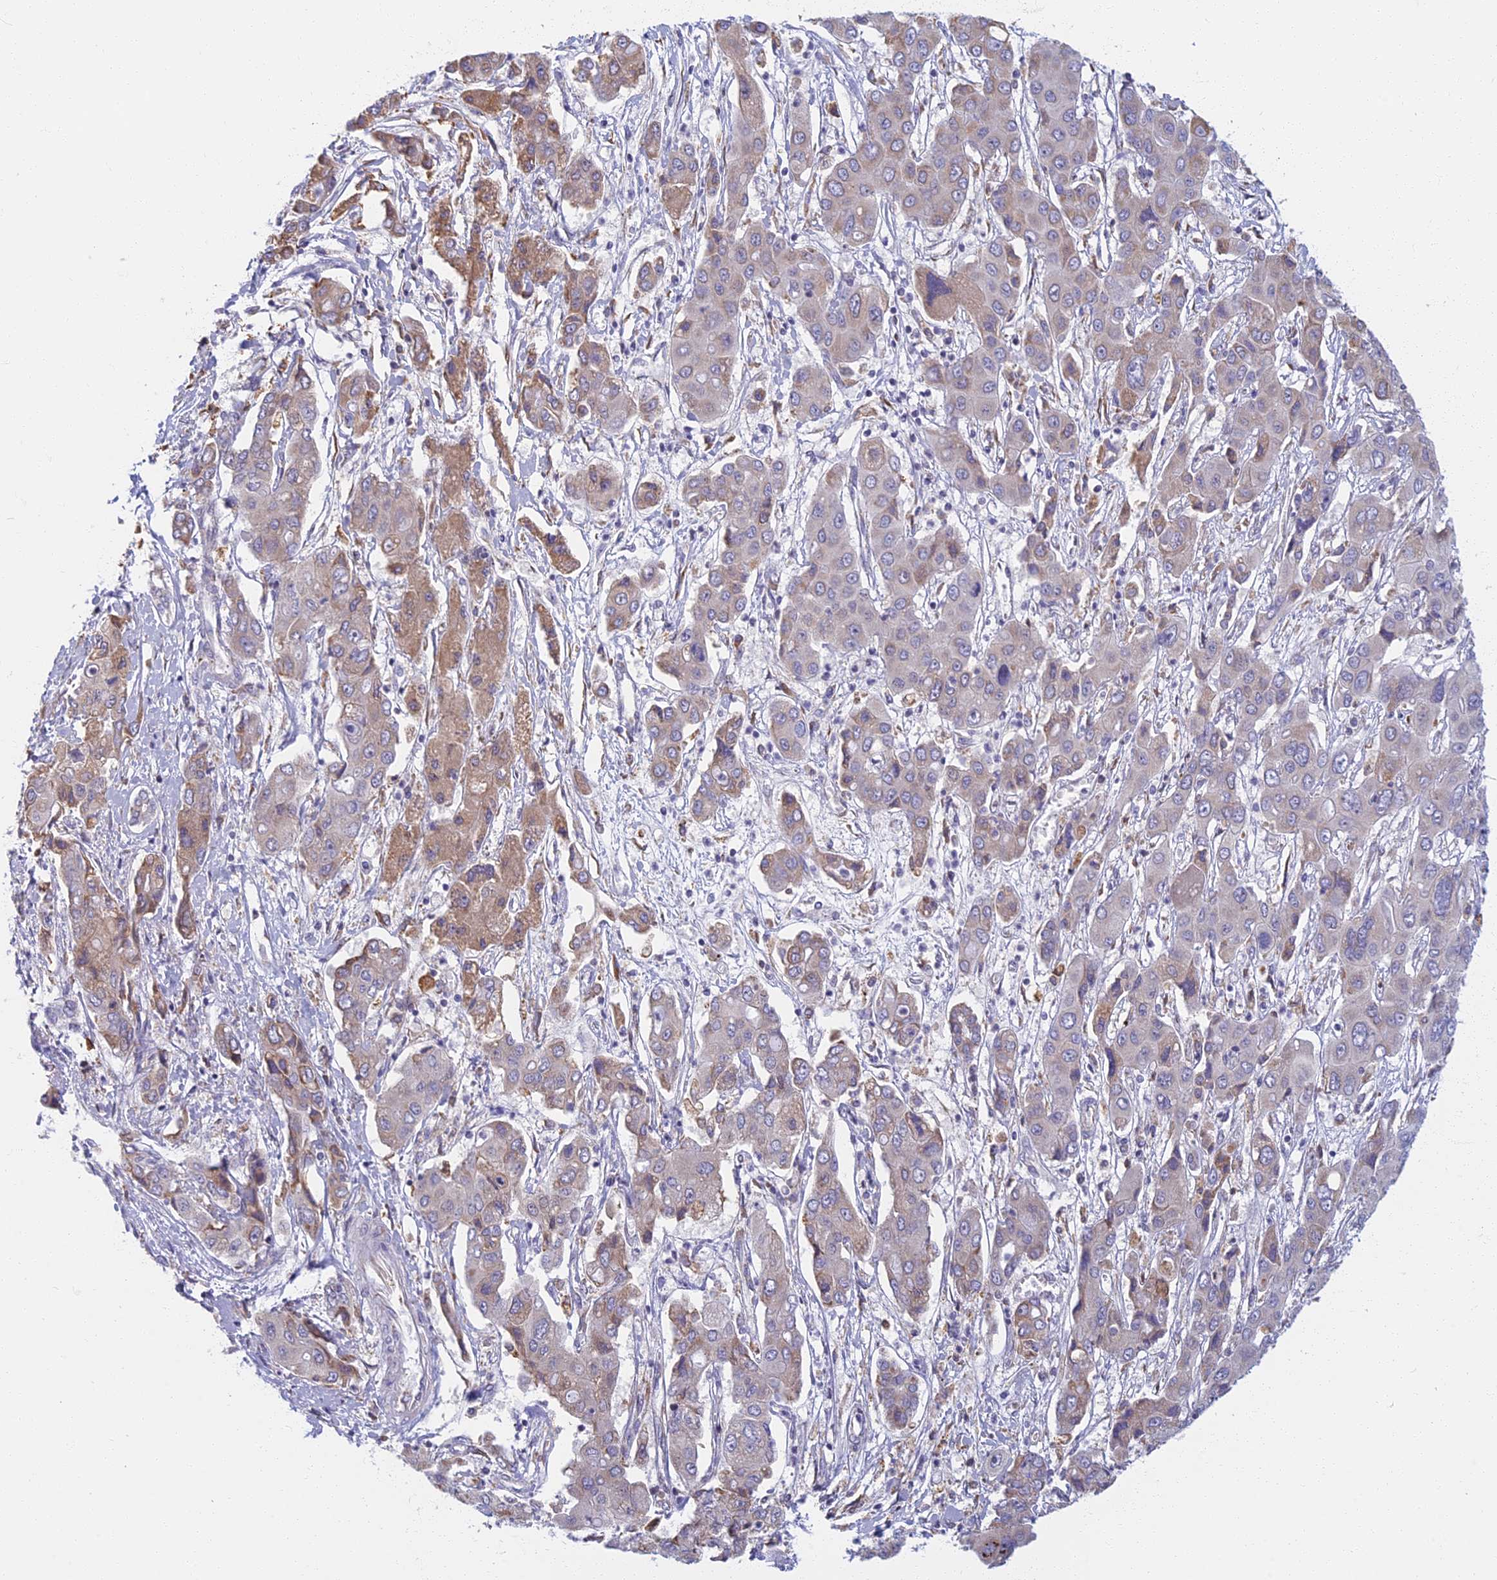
{"staining": {"intensity": "moderate", "quantity": "<25%", "location": "cytoplasmic/membranous"}, "tissue": "liver cancer", "cell_type": "Tumor cells", "image_type": "cancer", "snomed": [{"axis": "morphology", "description": "Cholangiocarcinoma"}, {"axis": "topography", "description": "Liver"}], "caption": "Human liver cholangiocarcinoma stained for a protein (brown) exhibits moderate cytoplasmic/membranous positive staining in about <25% of tumor cells.", "gene": "DDX51", "patient": {"sex": "male", "age": 67}}